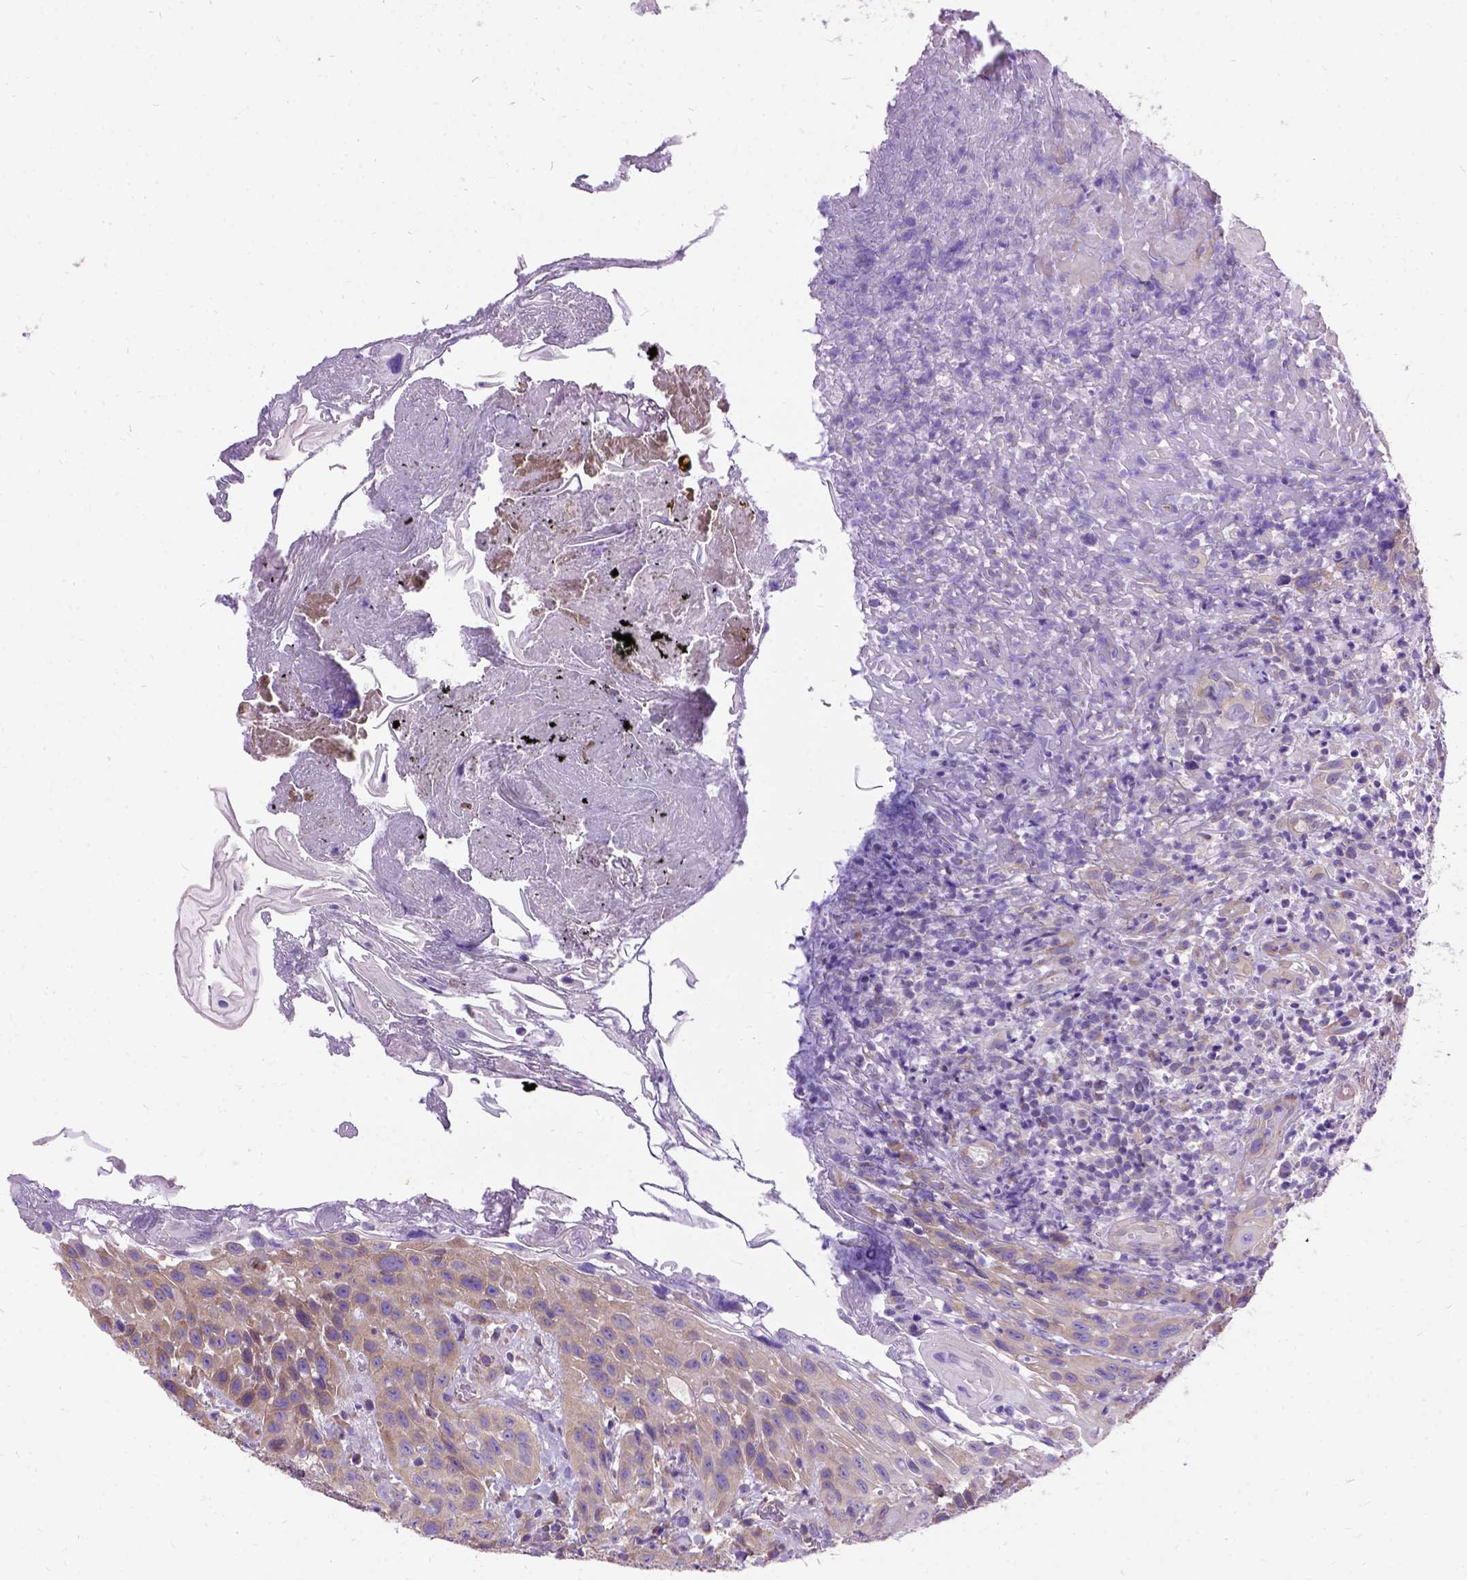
{"staining": {"intensity": "weak", "quantity": ">75%", "location": "cytoplasmic/membranous"}, "tissue": "head and neck cancer", "cell_type": "Tumor cells", "image_type": "cancer", "snomed": [{"axis": "morphology", "description": "Normal tissue, NOS"}, {"axis": "morphology", "description": "Squamous cell carcinoma, NOS"}, {"axis": "topography", "description": "Oral tissue"}, {"axis": "topography", "description": "Tounge, NOS"}, {"axis": "topography", "description": "Head-Neck"}], "caption": "Immunohistochemistry (DAB (3,3'-diaminobenzidine)) staining of human head and neck cancer (squamous cell carcinoma) exhibits weak cytoplasmic/membranous protein staining in about >75% of tumor cells.", "gene": "CFAP54", "patient": {"sex": "male", "age": 62}}